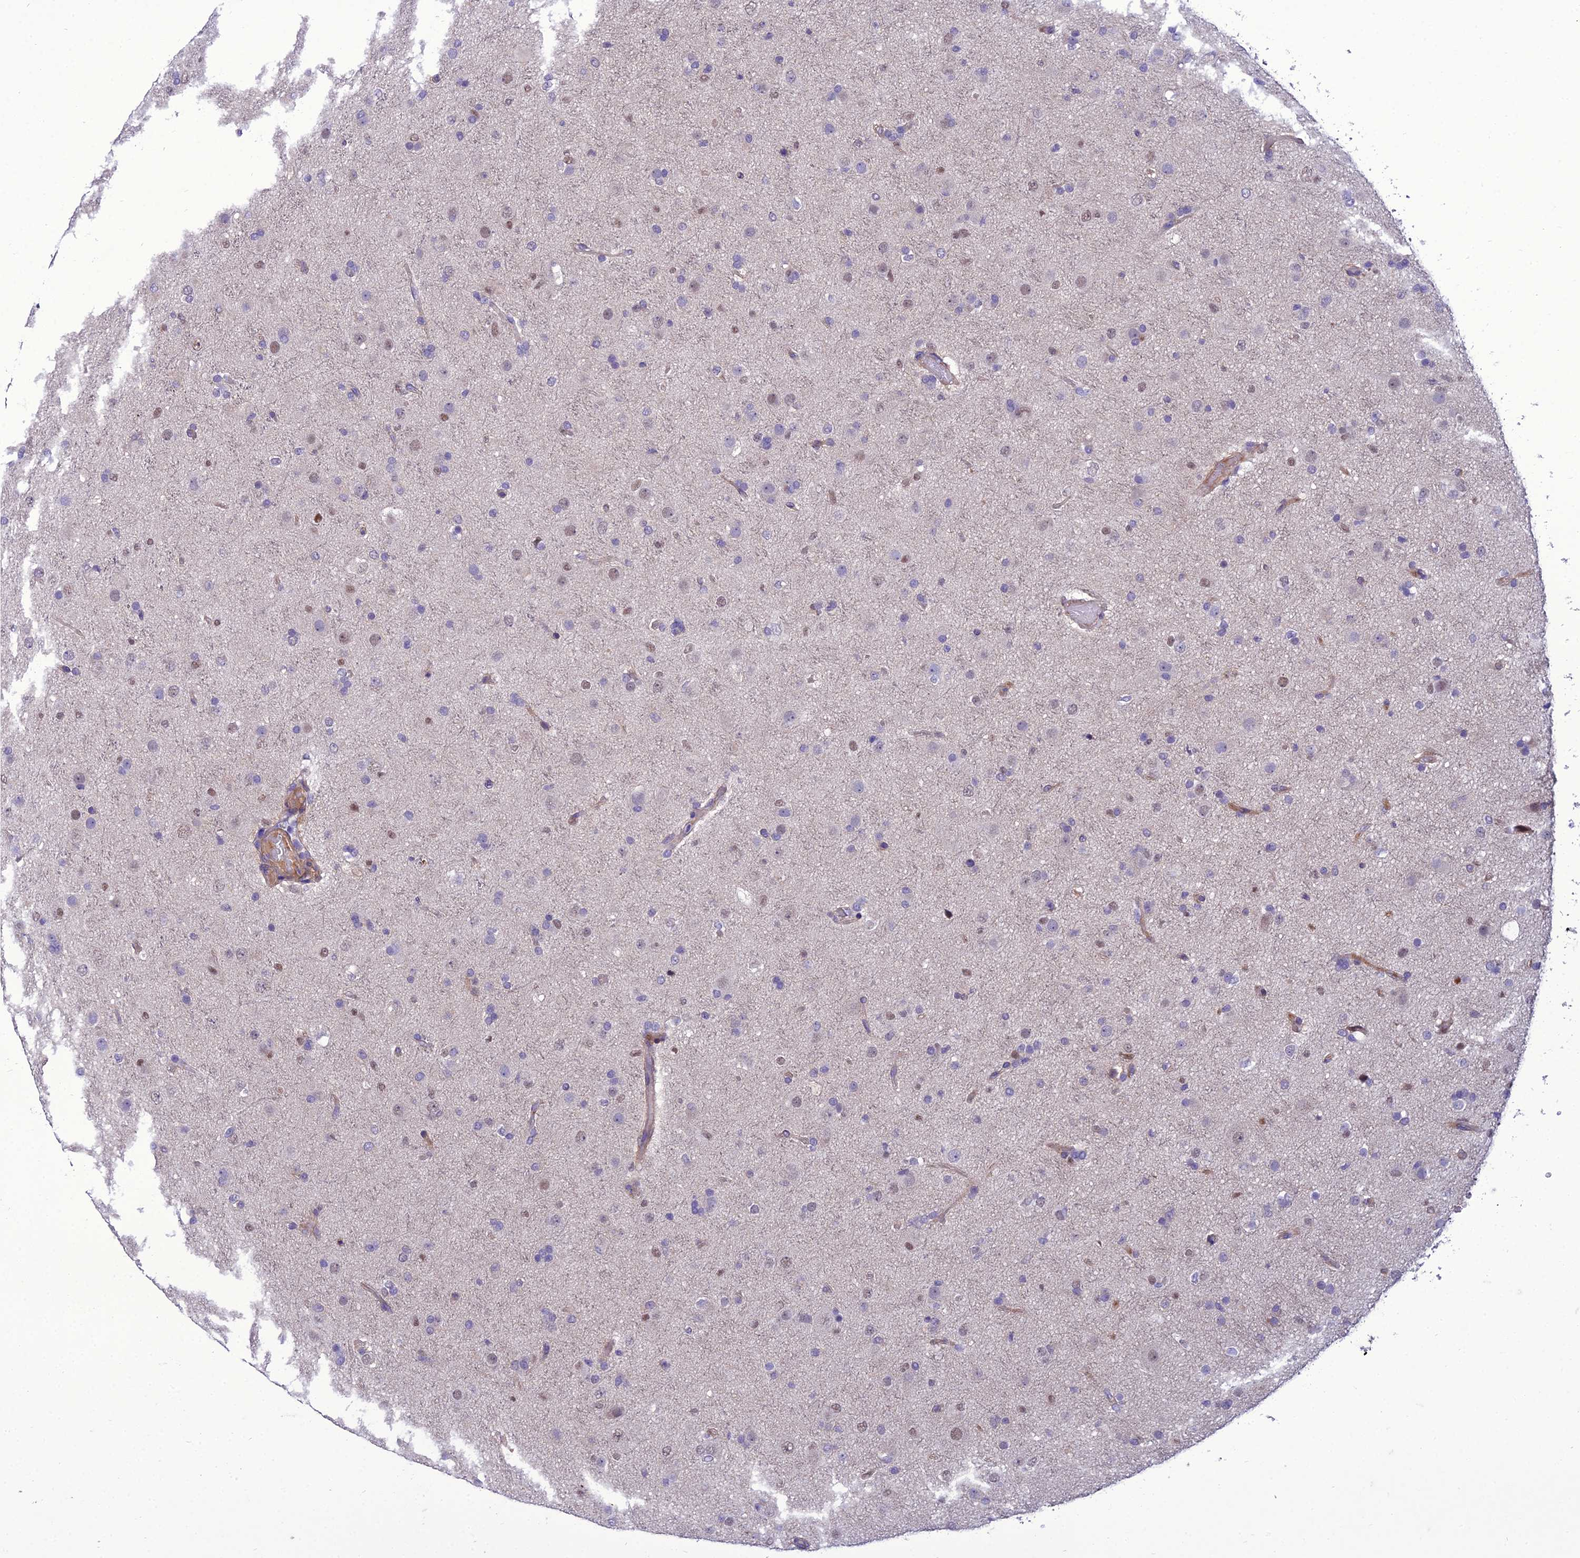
{"staining": {"intensity": "moderate", "quantity": "<25%", "location": "nuclear"}, "tissue": "glioma", "cell_type": "Tumor cells", "image_type": "cancer", "snomed": [{"axis": "morphology", "description": "Glioma, malignant, Low grade"}, {"axis": "topography", "description": "Brain"}], "caption": "High-magnification brightfield microscopy of malignant low-grade glioma stained with DAB (brown) and counterstained with hematoxylin (blue). tumor cells exhibit moderate nuclear expression is appreciated in approximately<25% of cells. (DAB IHC, brown staining for protein, blue staining for nuclei).", "gene": "GAB4", "patient": {"sex": "male", "age": 65}}